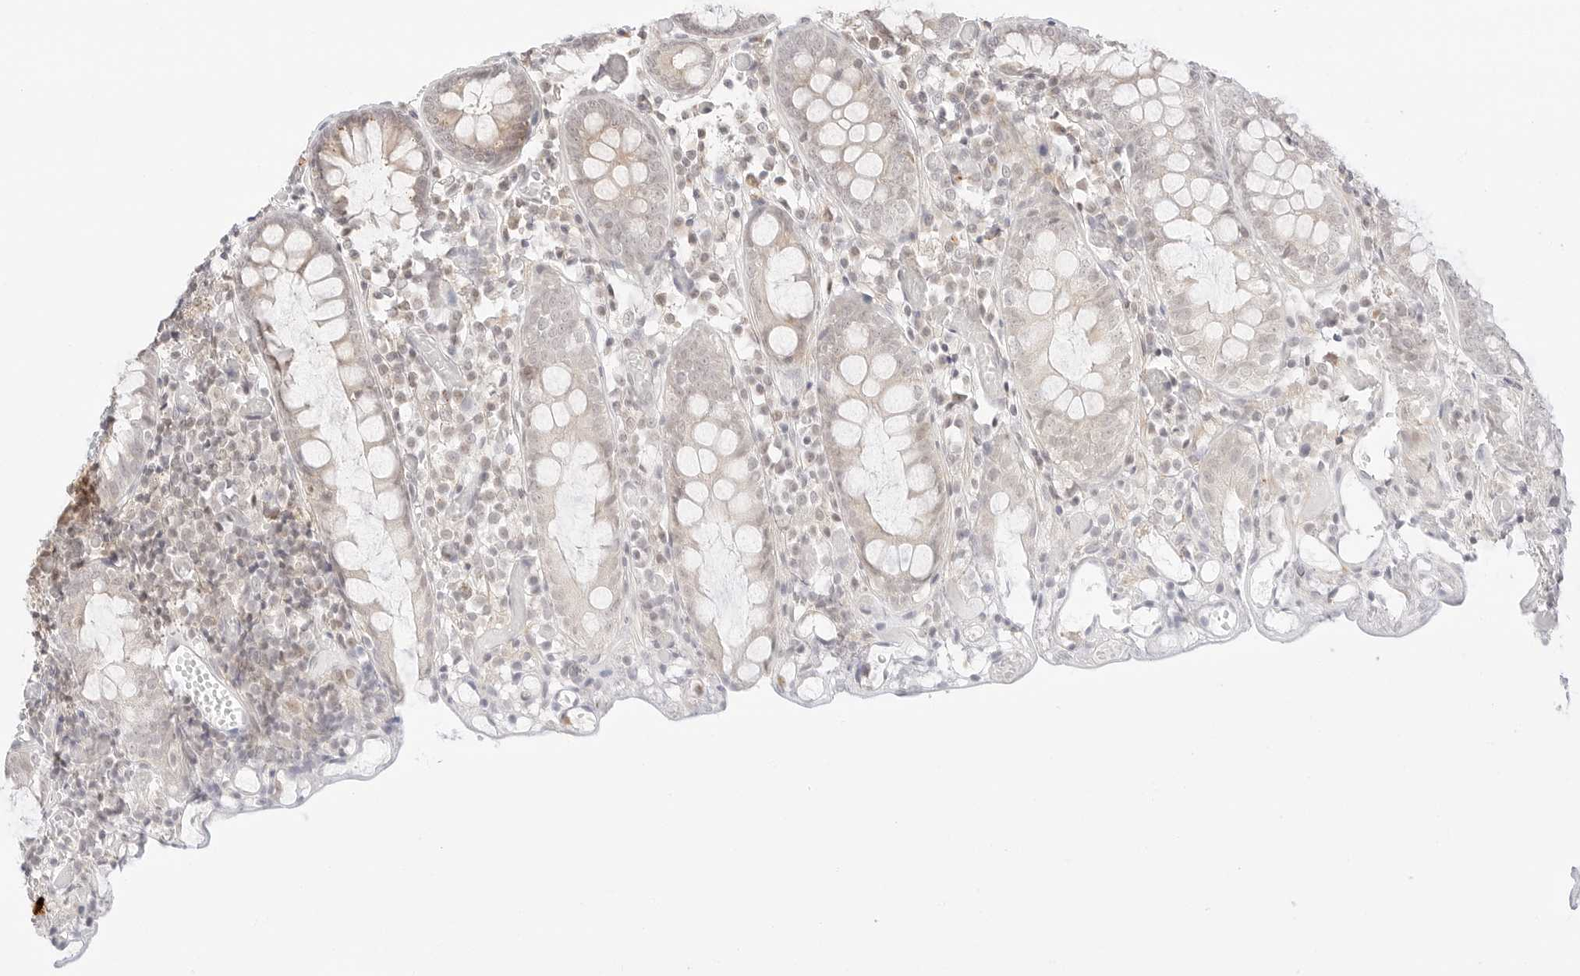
{"staining": {"intensity": "moderate", "quantity": ">75%", "location": "cytoplasmic/membranous"}, "tissue": "colon", "cell_type": "Endothelial cells", "image_type": "normal", "snomed": [{"axis": "morphology", "description": "Normal tissue, NOS"}, {"axis": "topography", "description": "Colon"}], "caption": "Immunohistochemistry (IHC) (DAB) staining of normal human colon exhibits moderate cytoplasmic/membranous protein positivity in about >75% of endothelial cells.", "gene": "GNAS", "patient": {"sex": "male", "age": 14}}